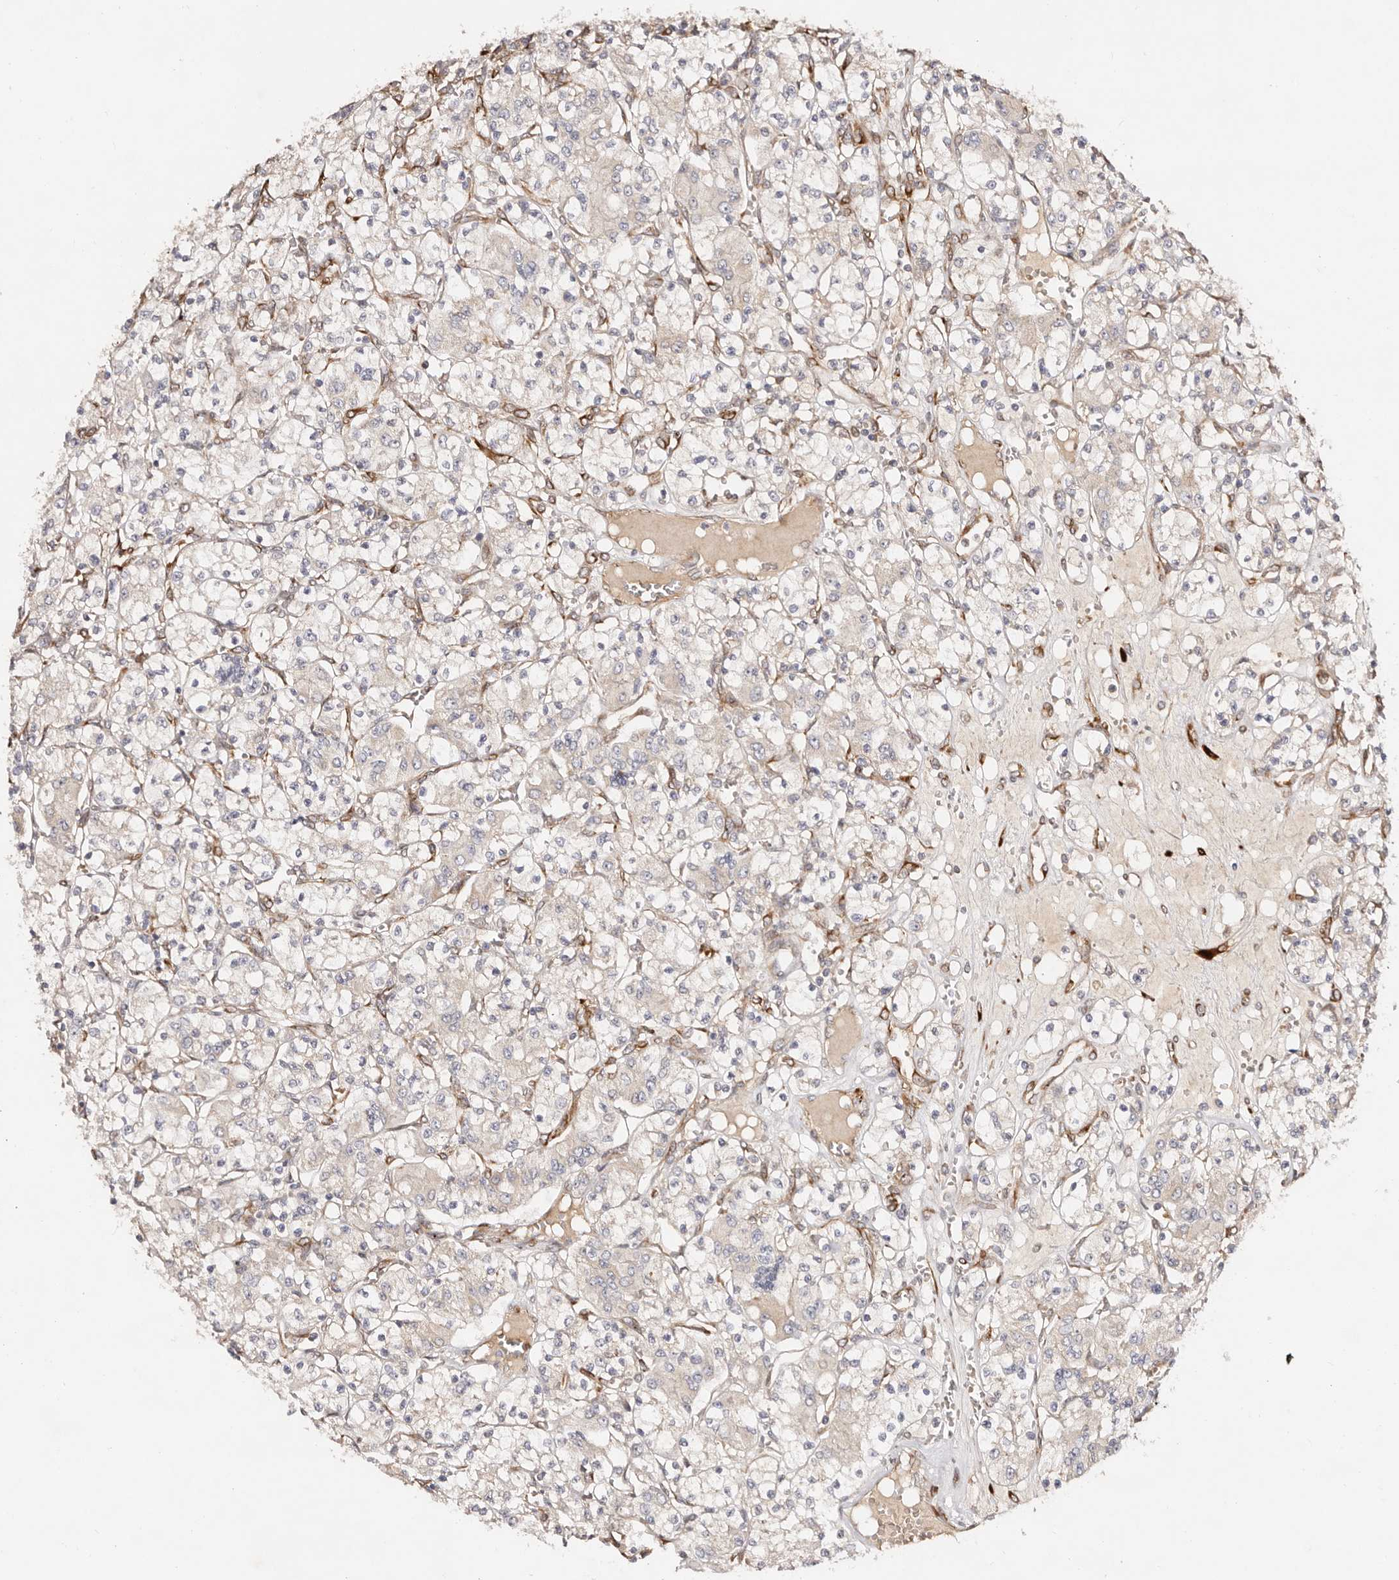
{"staining": {"intensity": "negative", "quantity": "none", "location": "none"}, "tissue": "renal cancer", "cell_type": "Tumor cells", "image_type": "cancer", "snomed": [{"axis": "morphology", "description": "Adenocarcinoma, NOS"}, {"axis": "topography", "description": "Kidney"}], "caption": "Immunohistochemistry (IHC) image of neoplastic tissue: human adenocarcinoma (renal) stained with DAB displays no significant protein staining in tumor cells. The staining is performed using DAB brown chromogen with nuclei counter-stained in using hematoxylin.", "gene": "SERPINH1", "patient": {"sex": "female", "age": 59}}